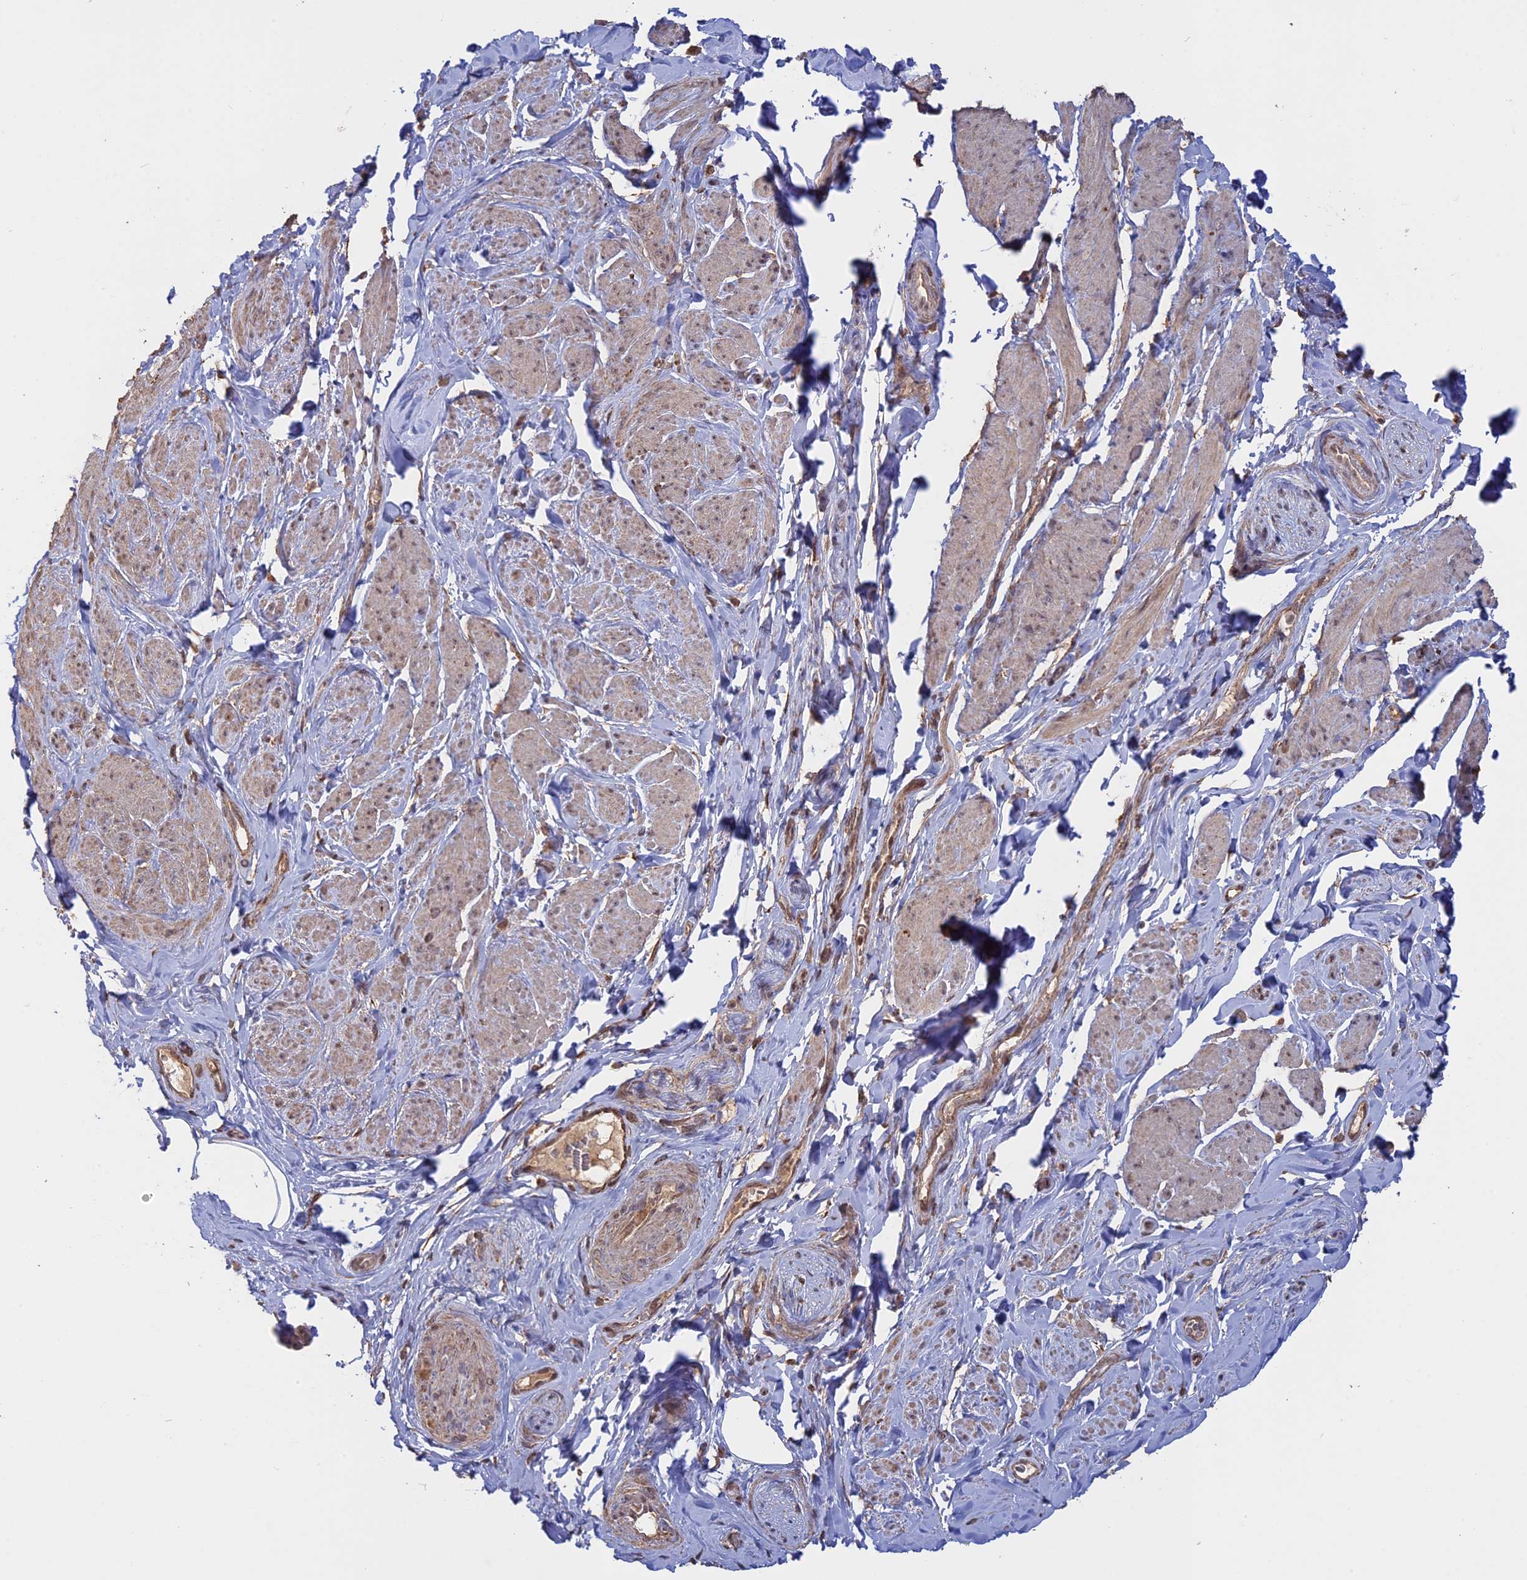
{"staining": {"intensity": "weak", "quantity": "25%-75%", "location": "cytoplasmic/membranous,nuclear"}, "tissue": "smooth muscle", "cell_type": "Smooth muscle cells", "image_type": "normal", "snomed": [{"axis": "morphology", "description": "Normal tissue, NOS"}, {"axis": "topography", "description": "Smooth muscle"}, {"axis": "topography", "description": "Peripheral nerve tissue"}], "caption": "This histopathology image exhibits unremarkable smooth muscle stained with immunohistochemistry (IHC) to label a protein in brown. The cytoplasmic/membranous,nuclear of smooth muscle cells show weak positivity for the protein. Nuclei are counter-stained blue.", "gene": "FAM210B", "patient": {"sex": "male", "age": 69}}